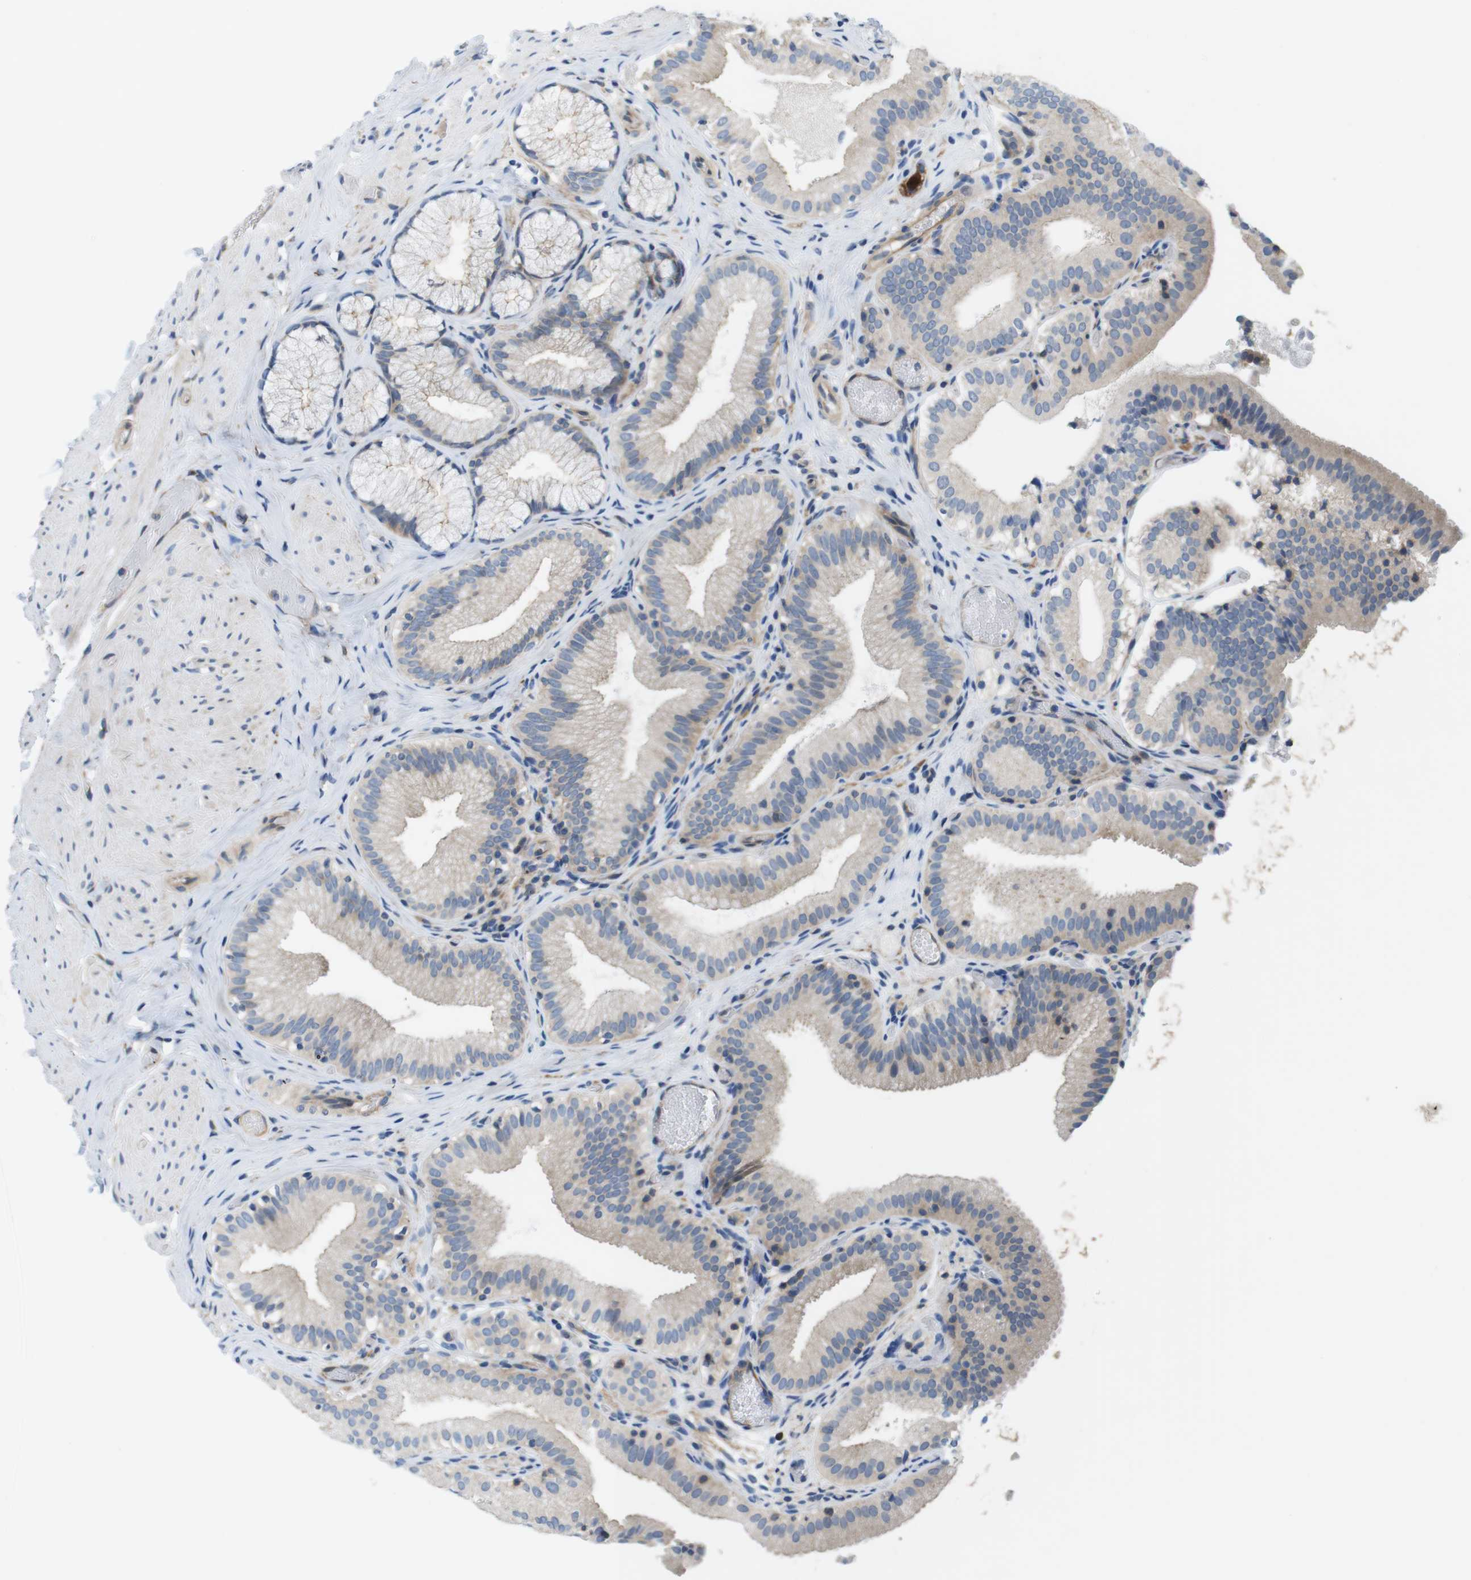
{"staining": {"intensity": "weak", "quantity": ">75%", "location": "cytoplasmic/membranous"}, "tissue": "gallbladder", "cell_type": "Glandular cells", "image_type": "normal", "snomed": [{"axis": "morphology", "description": "Normal tissue, NOS"}, {"axis": "topography", "description": "Gallbladder"}], "caption": "An immunohistochemistry (IHC) photomicrograph of normal tissue is shown. Protein staining in brown labels weak cytoplasmic/membranous positivity in gallbladder within glandular cells.", "gene": "DCLK1", "patient": {"sex": "male", "age": 54}}